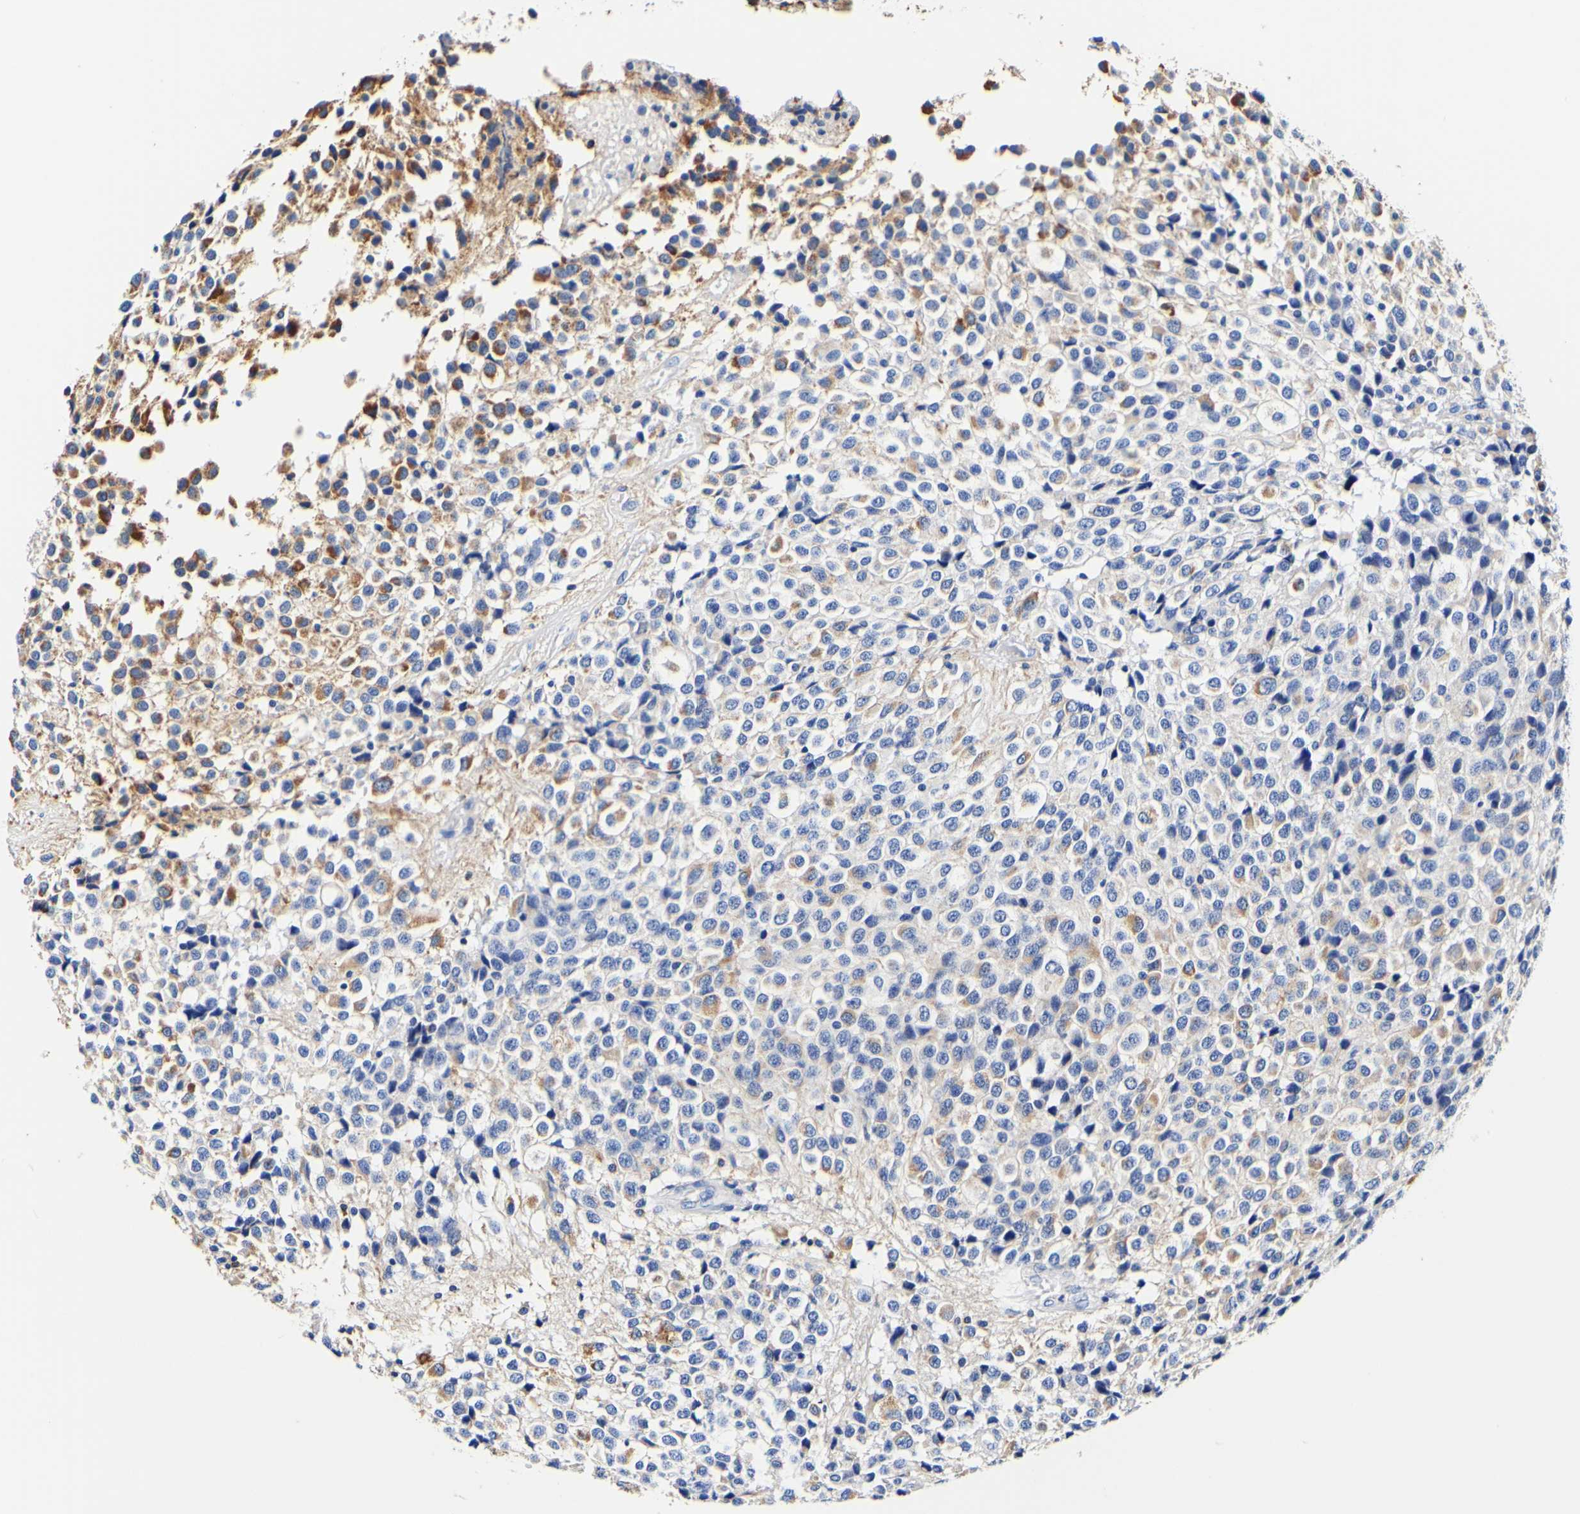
{"staining": {"intensity": "moderate", "quantity": "25%-75%", "location": "cytoplasmic/membranous"}, "tissue": "glioma", "cell_type": "Tumor cells", "image_type": "cancer", "snomed": [{"axis": "morphology", "description": "Glioma, malignant, High grade"}, {"axis": "topography", "description": "Brain"}], "caption": "The histopathology image displays a brown stain indicating the presence of a protein in the cytoplasmic/membranous of tumor cells in glioma.", "gene": "CAMK4", "patient": {"sex": "male", "age": 32}}